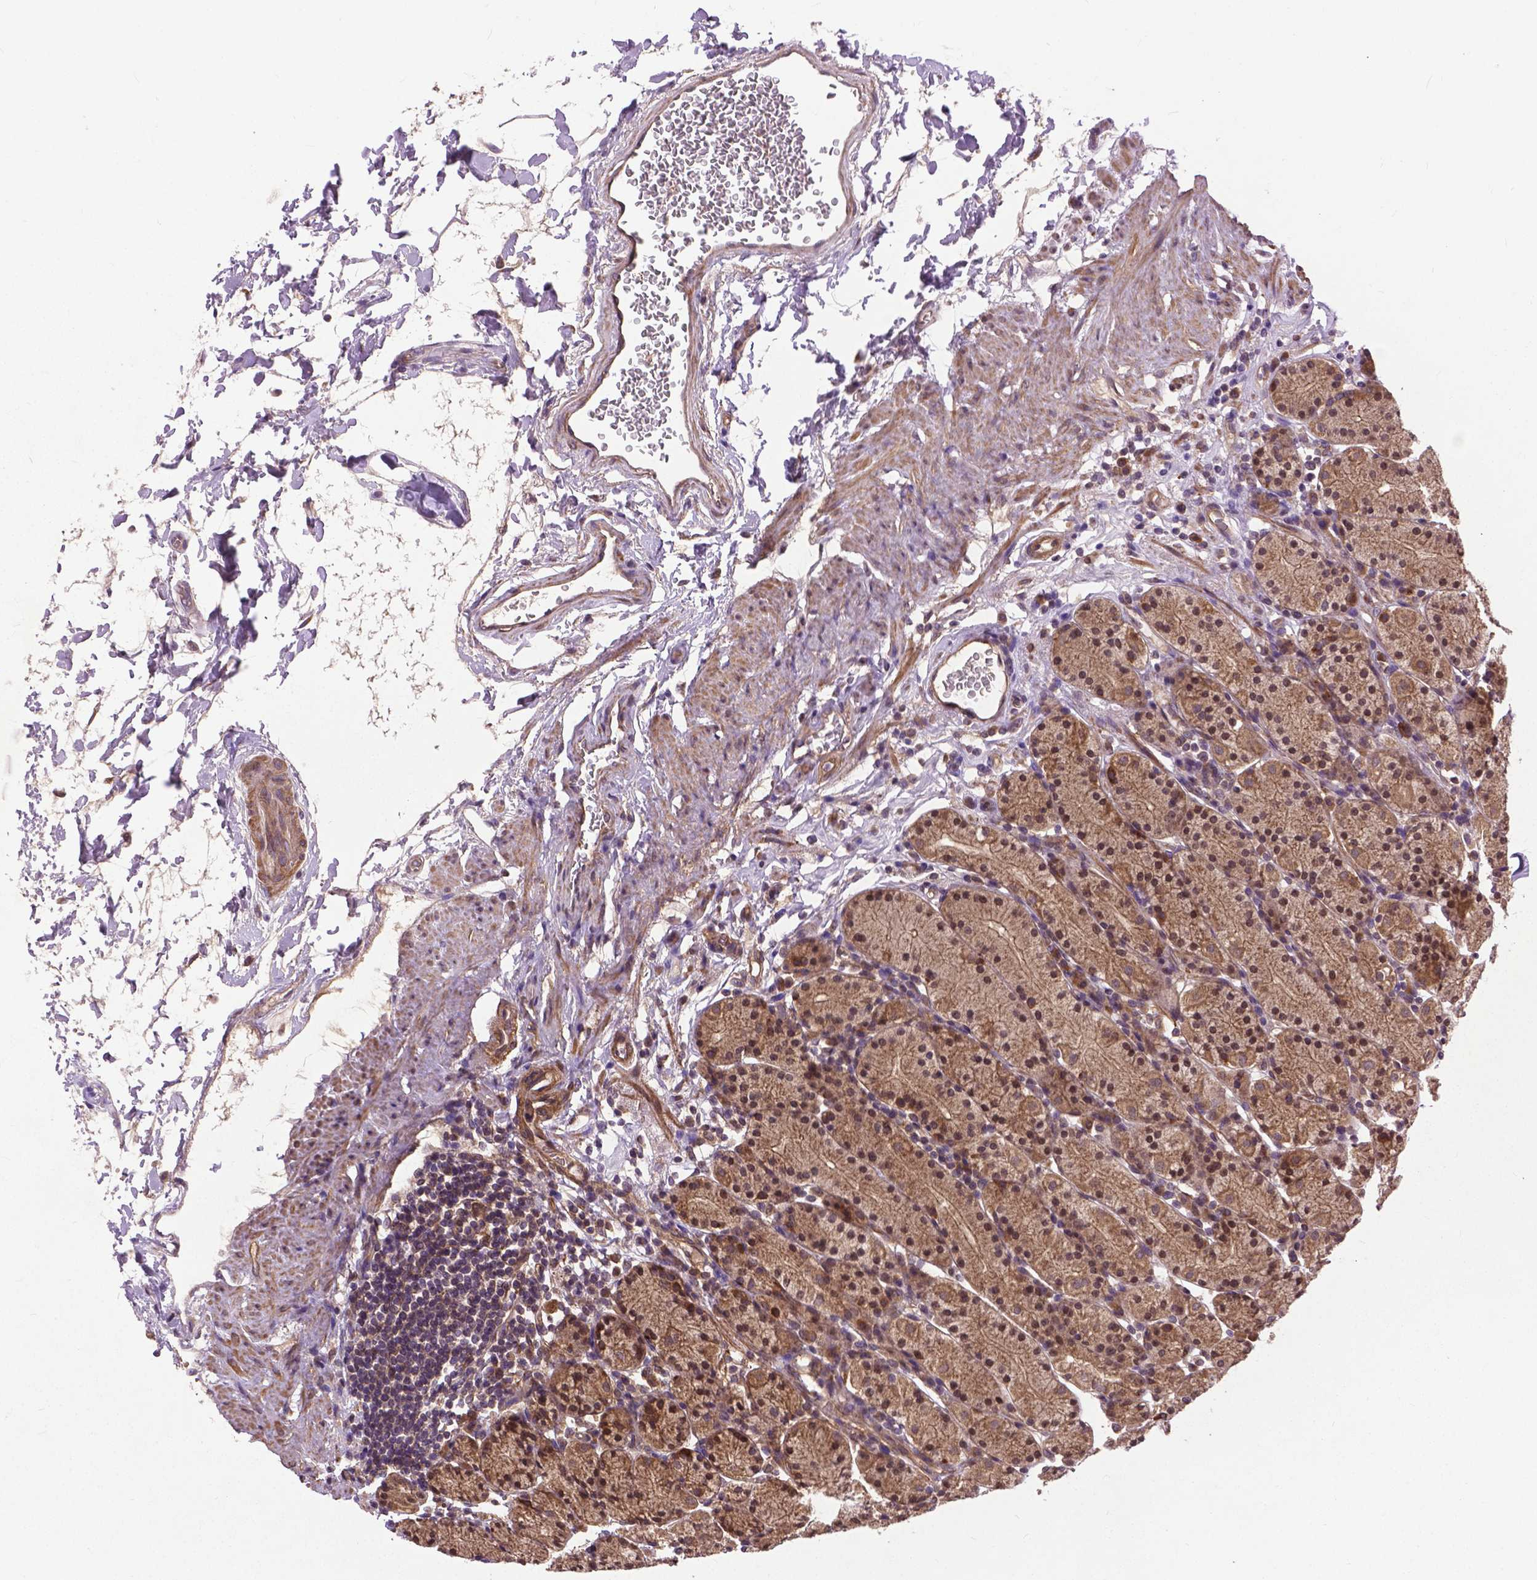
{"staining": {"intensity": "moderate", "quantity": ">75%", "location": "cytoplasmic/membranous,nuclear"}, "tissue": "stomach", "cell_type": "Glandular cells", "image_type": "normal", "snomed": [{"axis": "morphology", "description": "Normal tissue, NOS"}, {"axis": "topography", "description": "Stomach, upper"}, {"axis": "topography", "description": "Stomach"}], "caption": "Immunohistochemistry (IHC) of unremarkable human stomach displays medium levels of moderate cytoplasmic/membranous,nuclear expression in approximately >75% of glandular cells. The protein is shown in brown color, while the nuclei are stained blue.", "gene": "ZNF616", "patient": {"sex": "male", "age": 62}}